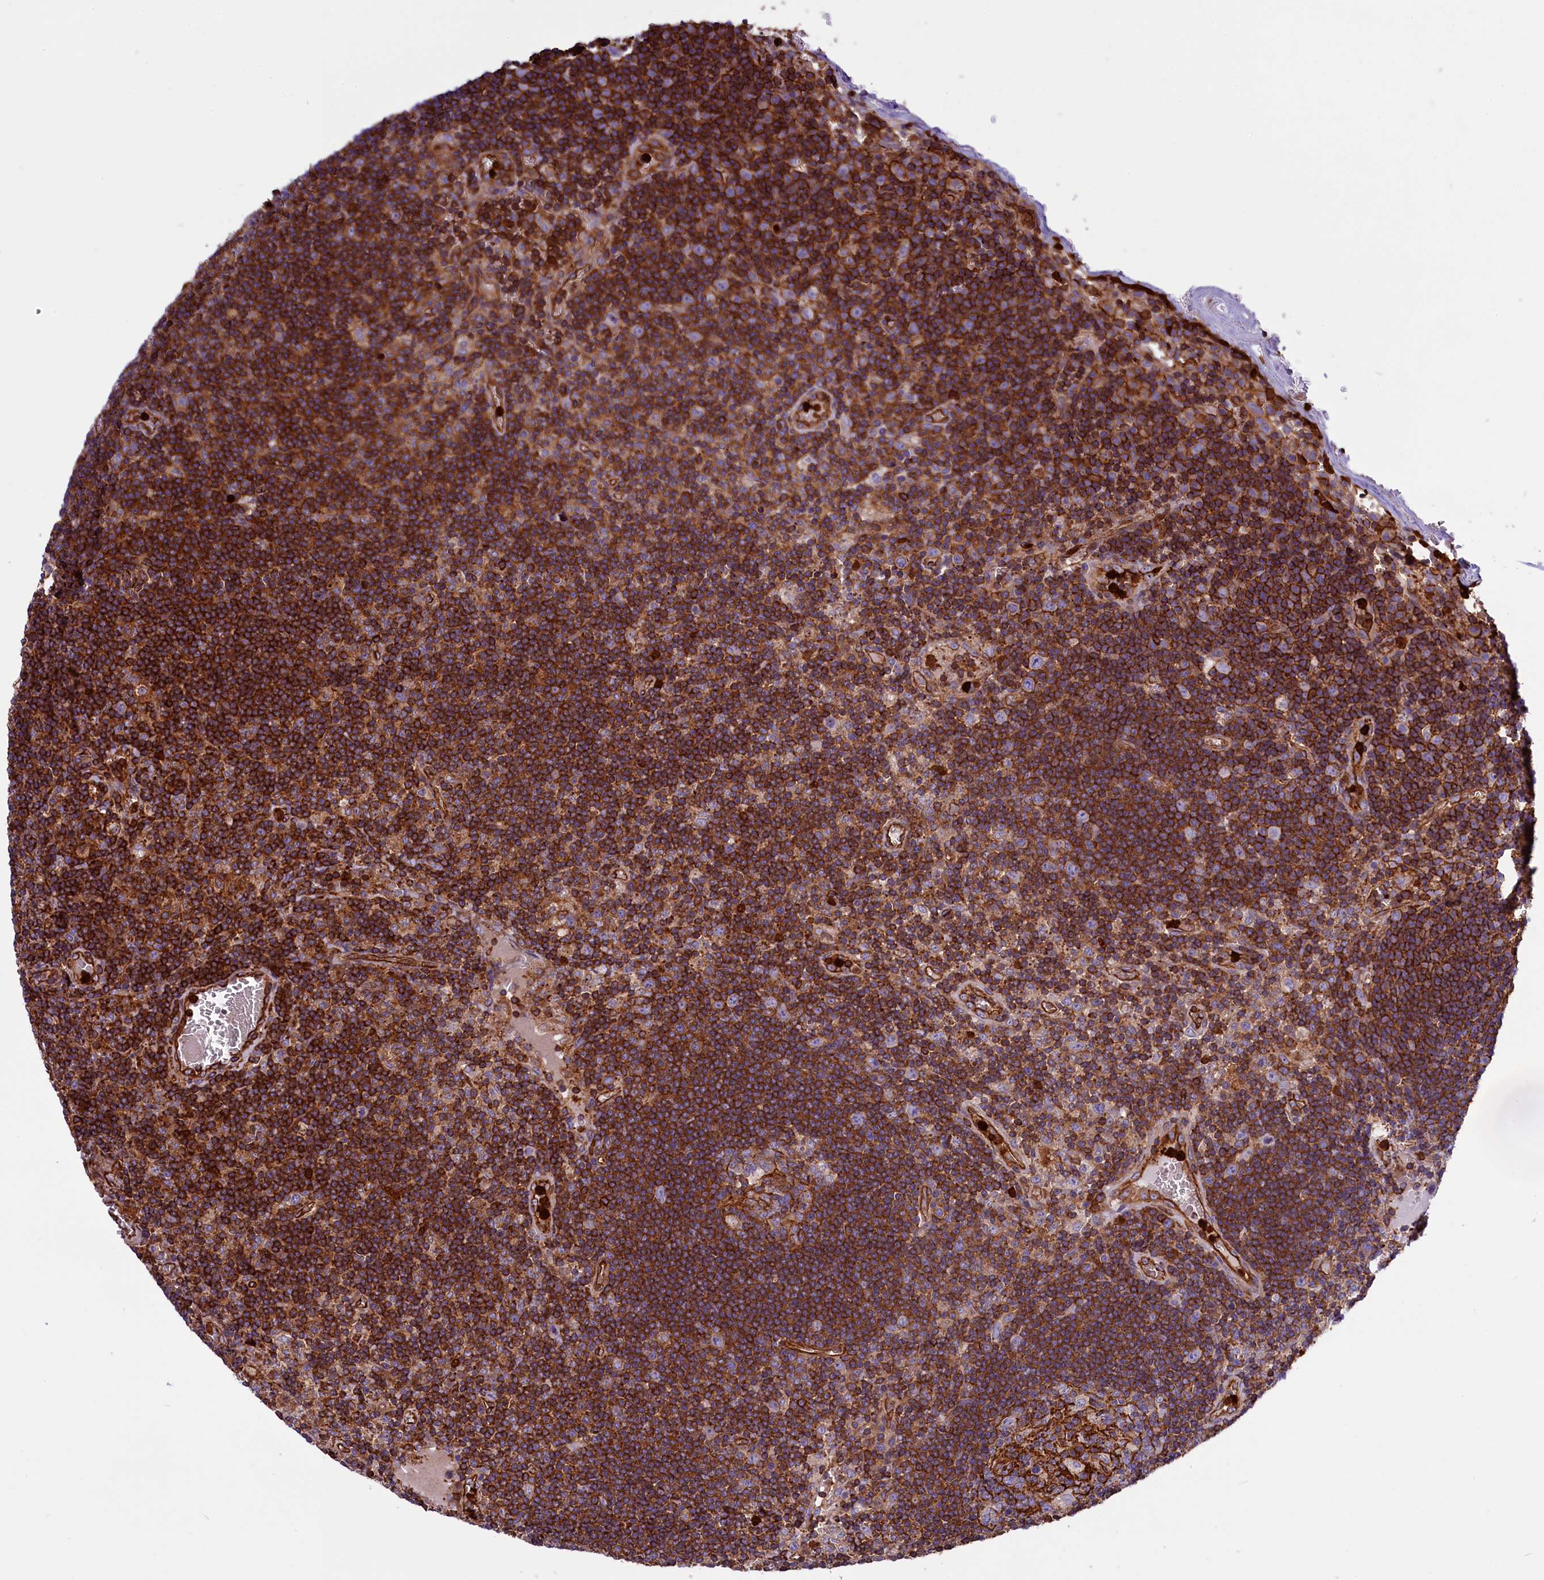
{"staining": {"intensity": "moderate", "quantity": "<25%", "location": "cytoplasmic/membranous"}, "tissue": "lymph node", "cell_type": "Germinal center cells", "image_type": "normal", "snomed": [{"axis": "morphology", "description": "Normal tissue, NOS"}, {"axis": "topography", "description": "Lymph node"}], "caption": "A high-resolution histopathology image shows immunohistochemistry staining of normal lymph node, which exhibits moderate cytoplasmic/membranous staining in approximately <25% of germinal center cells. (IHC, brightfield microscopy, high magnification).", "gene": "CD99L2", "patient": {"sex": "female", "age": 73}}